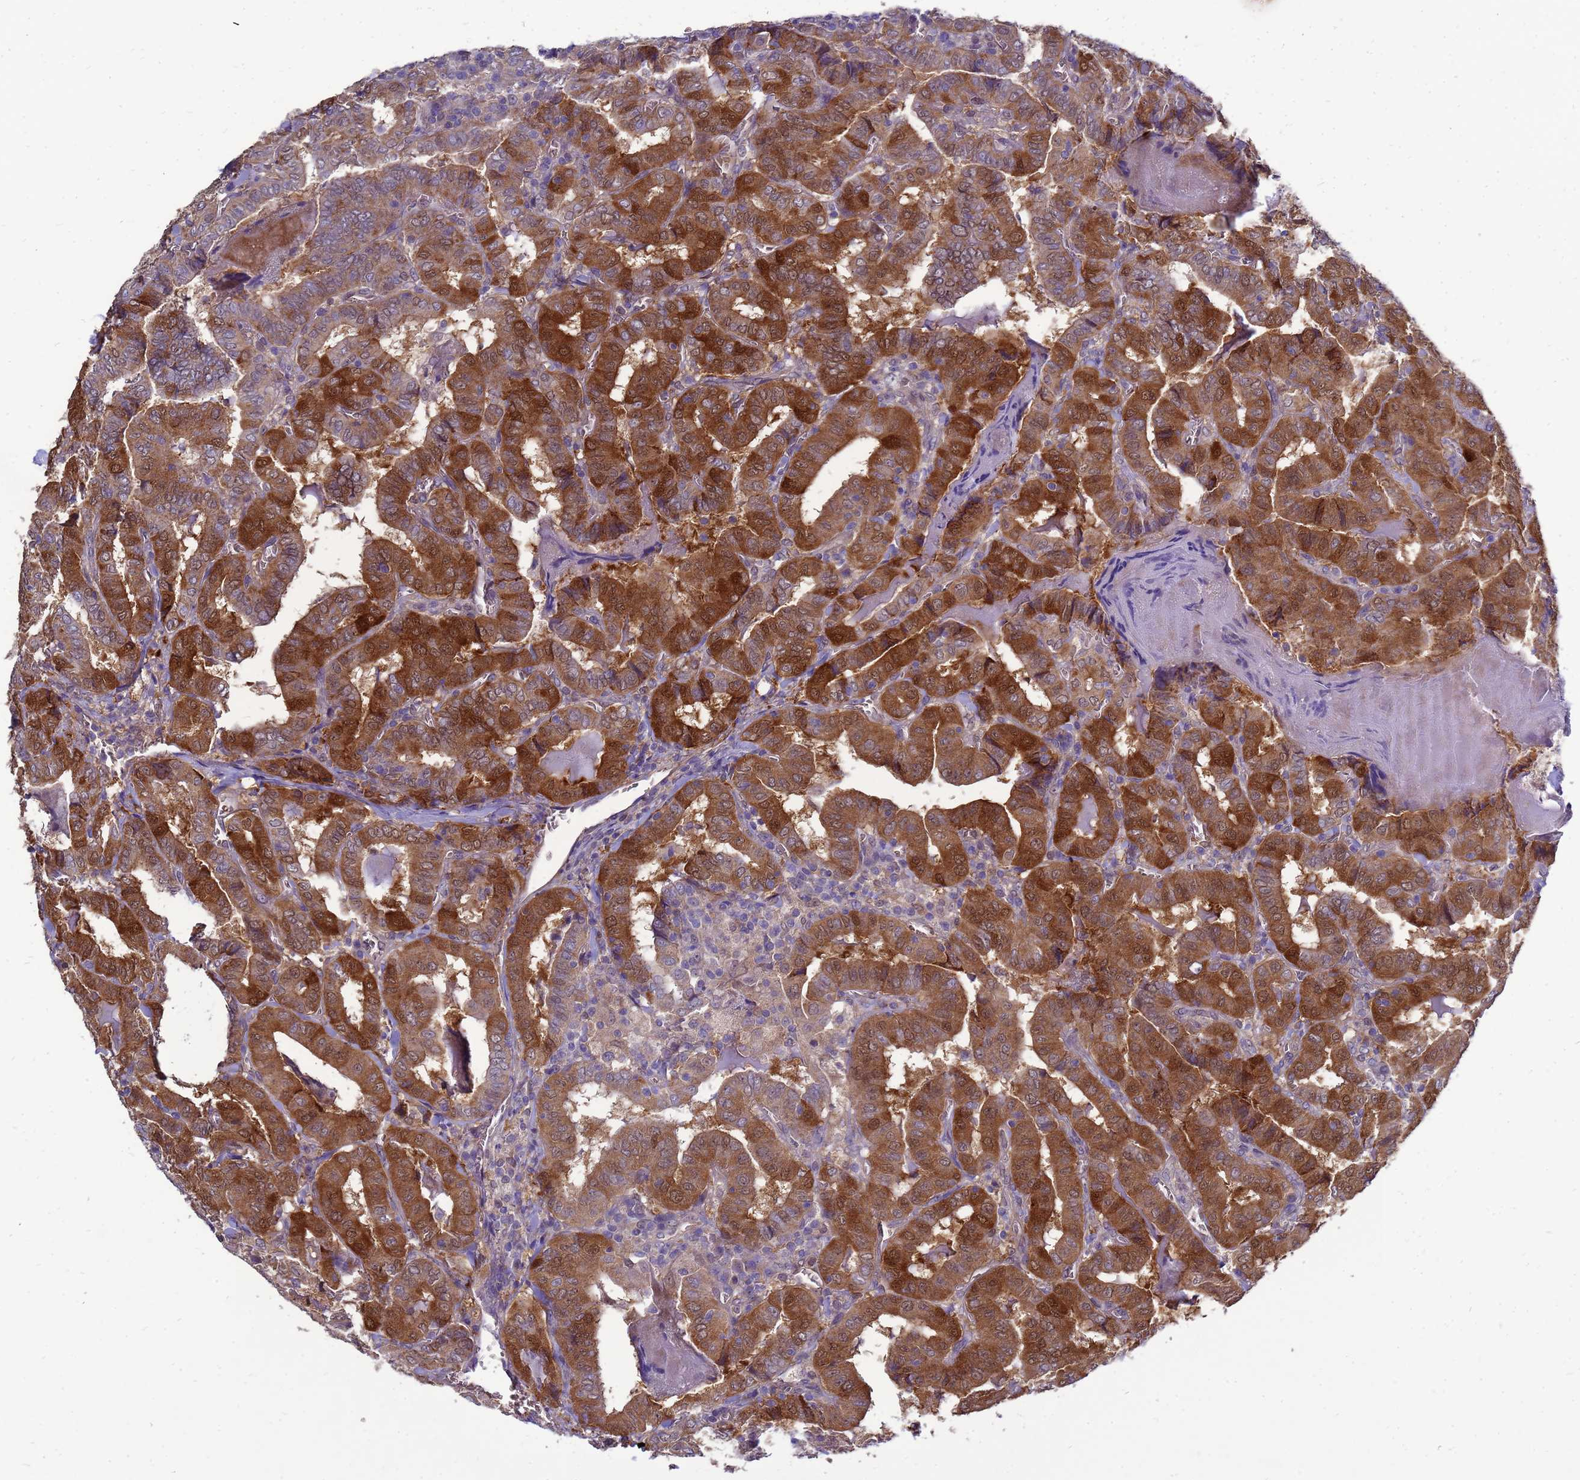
{"staining": {"intensity": "strong", "quantity": ">75%", "location": "cytoplasmic/membranous,nuclear"}, "tissue": "thyroid cancer", "cell_type": "Tumor cells", "image_type": "cancer", "snomed": [{"axis": "morphology", "description": "Papillary adenocarcinoma, NOS"}, {"axis": "topography", "description": "Thyroid gland"}], "caption": "This is an image of immunohistochemistry staining of thyroid cancer, which shows strong positivity in the cytoplasmic/membranous and nuclear of tumor cells.", "gene": "EIF4EBP3", "patient": {"sex": "female", "age": 72}}